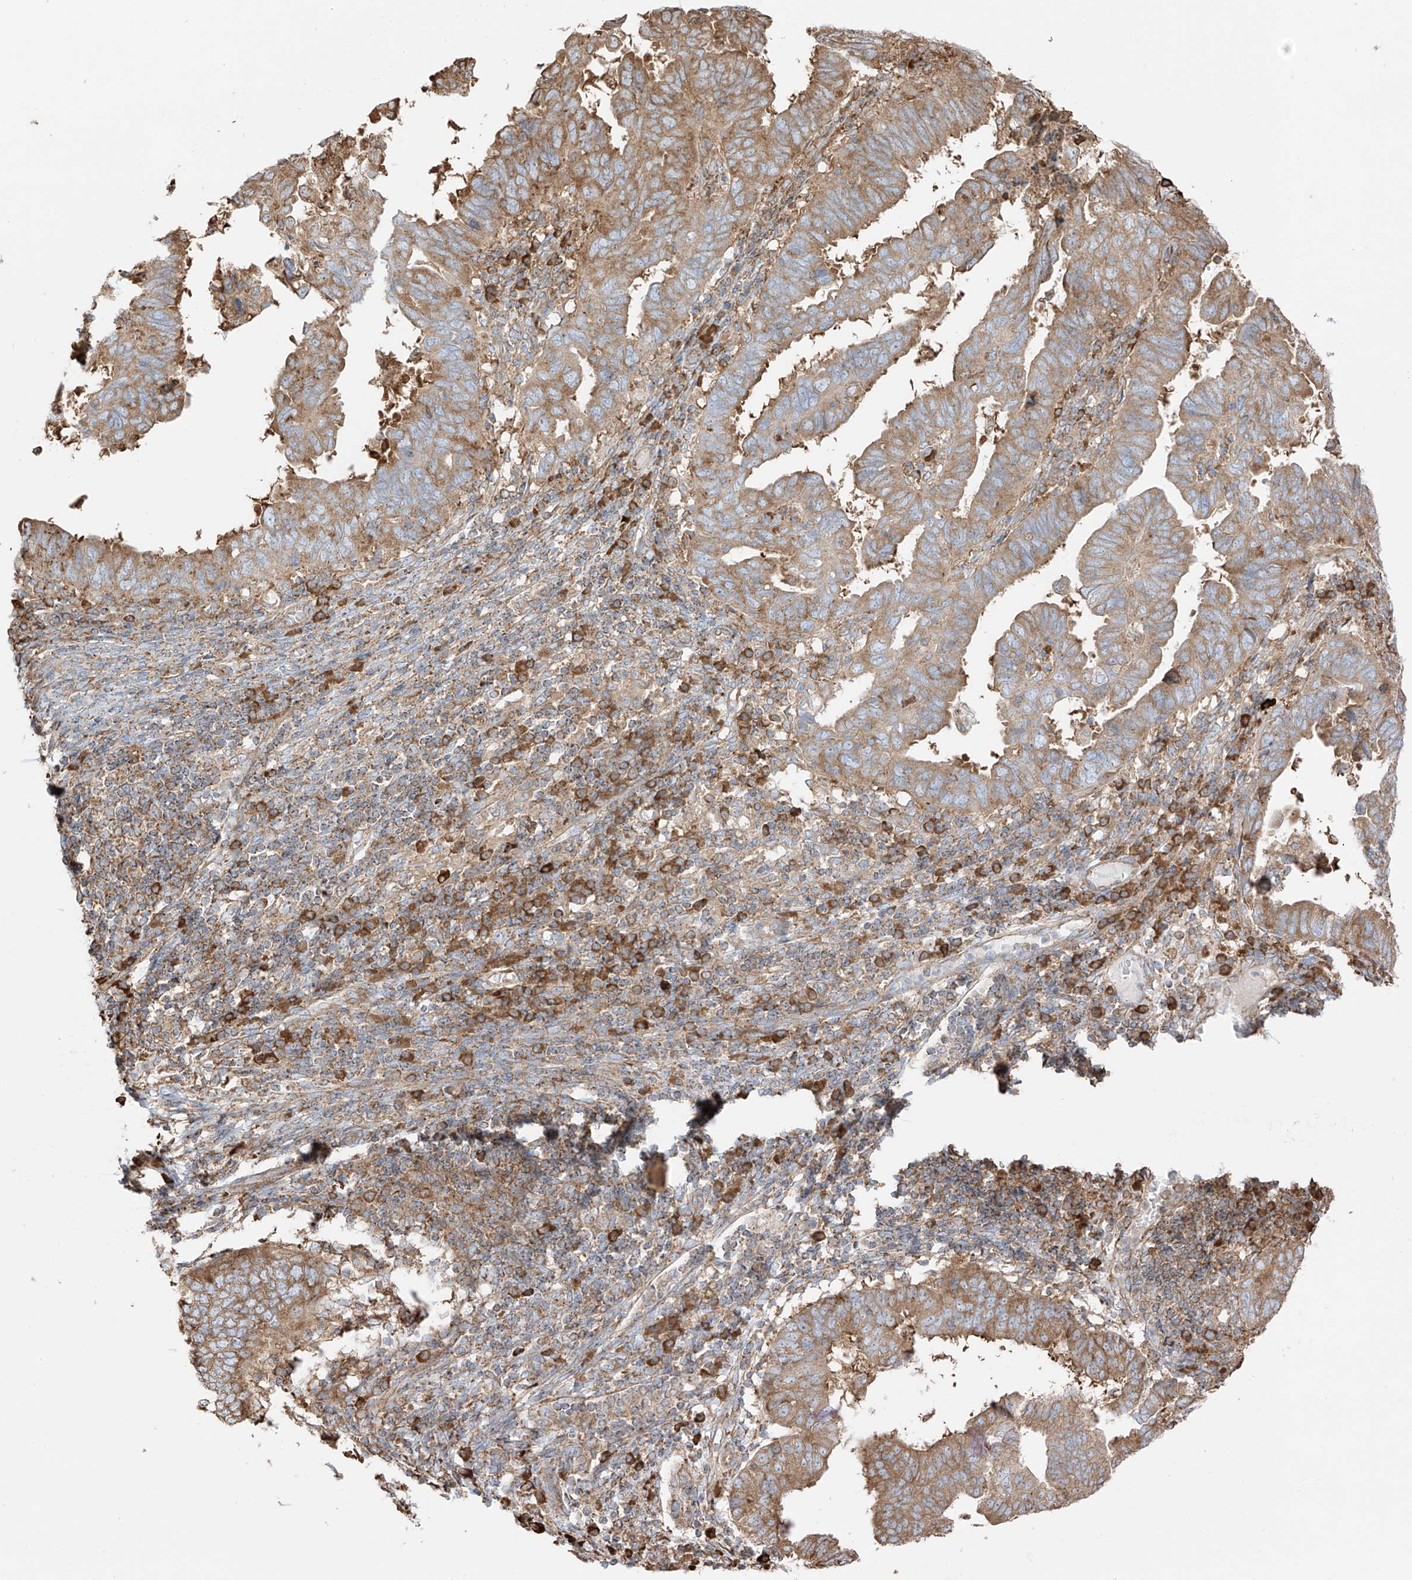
{"staining": {"intensity": "strong", "quantity": ">75%", "location": "cytoplasmic/membranous"}, "tissue": "endometrial cancer", "cell_type": "Tumor cells", "image_type": "cancer", "snomed": [{"axis": "morphology", "description": "Adenocarcinoma, NOS"}, {"axis": "topography", "description": "Uterus"}], "caption": "Human endometrial cancer stained for a protein (brown) exhibits strong cytoplasmic/membranous positive staining in about >75% of tumor cells.", "gene": "XKR3", "patient": {"sex": "female", "age": 77}}